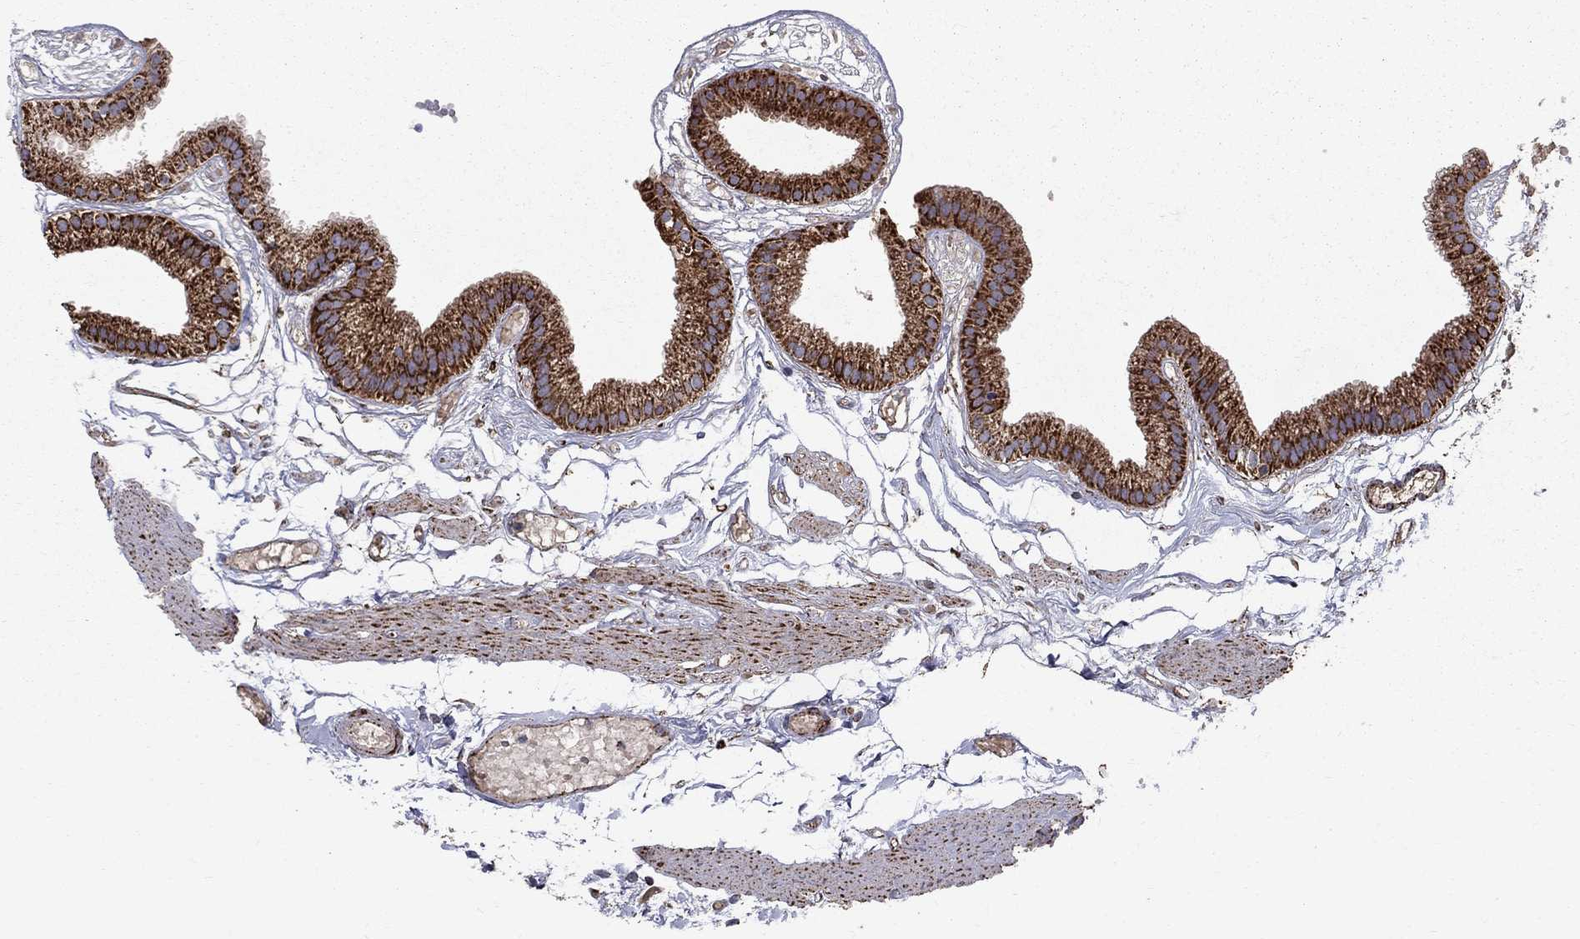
{"staining": {"intensity": "strong", "quantity": ">75%", "location": "cytoplasmic/membranous"}, "tissue": "gallbladder", "cell_type": "Glandular cells", "image_type": "normal", "snomed": [{"axis": "morphology", "description": "Normal tissue, NOS"}, {"axis": "topography", "description": "Gallbladder"}], "caption": "Immunohistochemical staining of unremarkable gallbladder demonstrates high levels of strong cytoplasmic/membranous staining in approximately >75% of glandular cells.", "gene": "NDUFS8", "patient": {"sex": "female", "age": 45}}